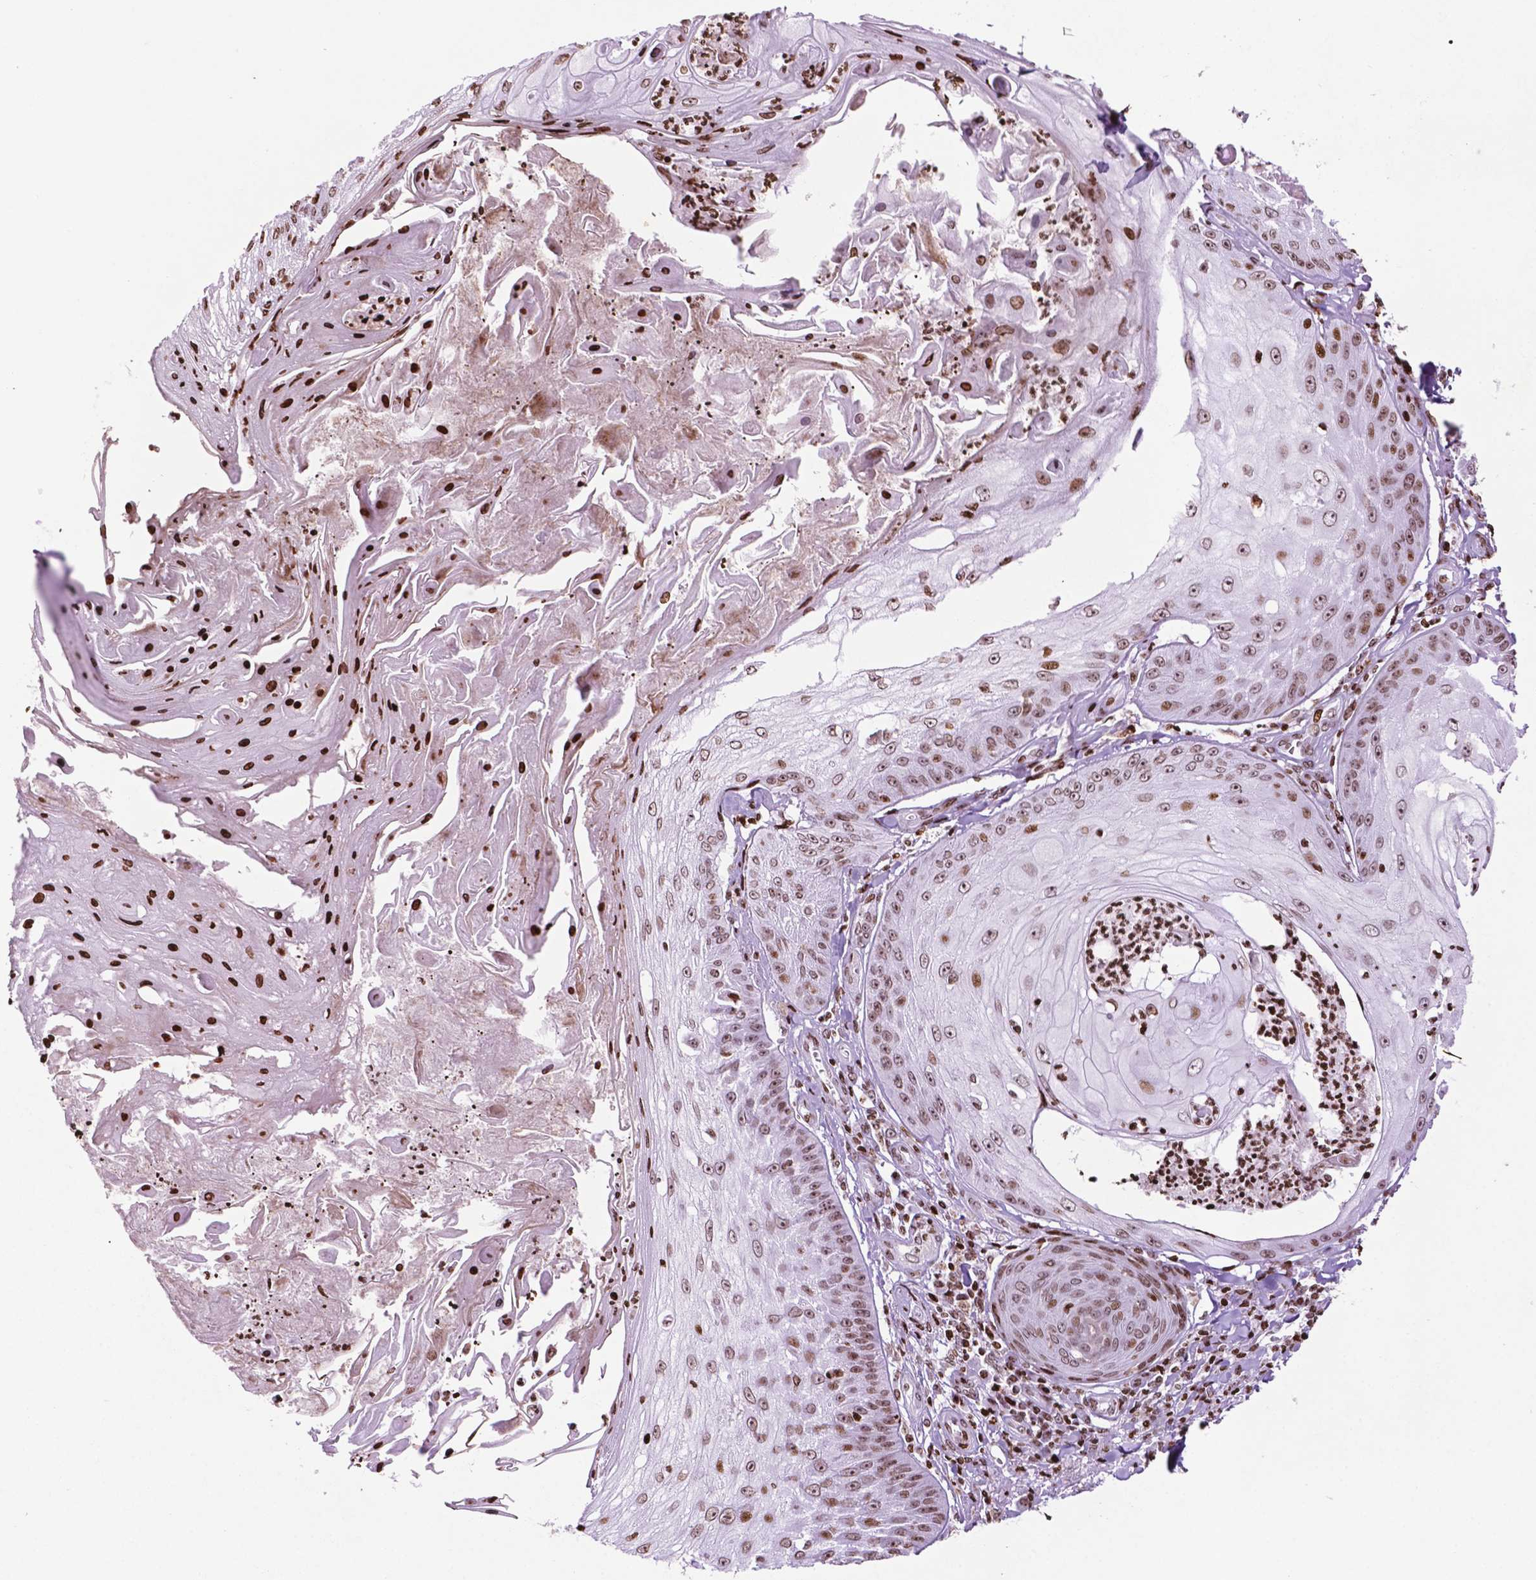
{"staining": {"intensity": "moderate", "quantity": ">75%", "location": "nuclear"}, "tissue": "skin cancer", "cell_type": "Tumor cells", "image_type": "cancer", "snomed": [{"axis": "morphology", "description": "Squamous cell carcinoma, NOS"}, {"axis": "topography", "description": "Skin"}], "caption": "Immunohistochemistry (IHC) of skin squamous cell carcinoma demonstrates medium levels of moderate nuclear positivity in about >75% of tumor cells.", "gene": "TMEM250", "patient": {"sex": "male", "age": 70}}